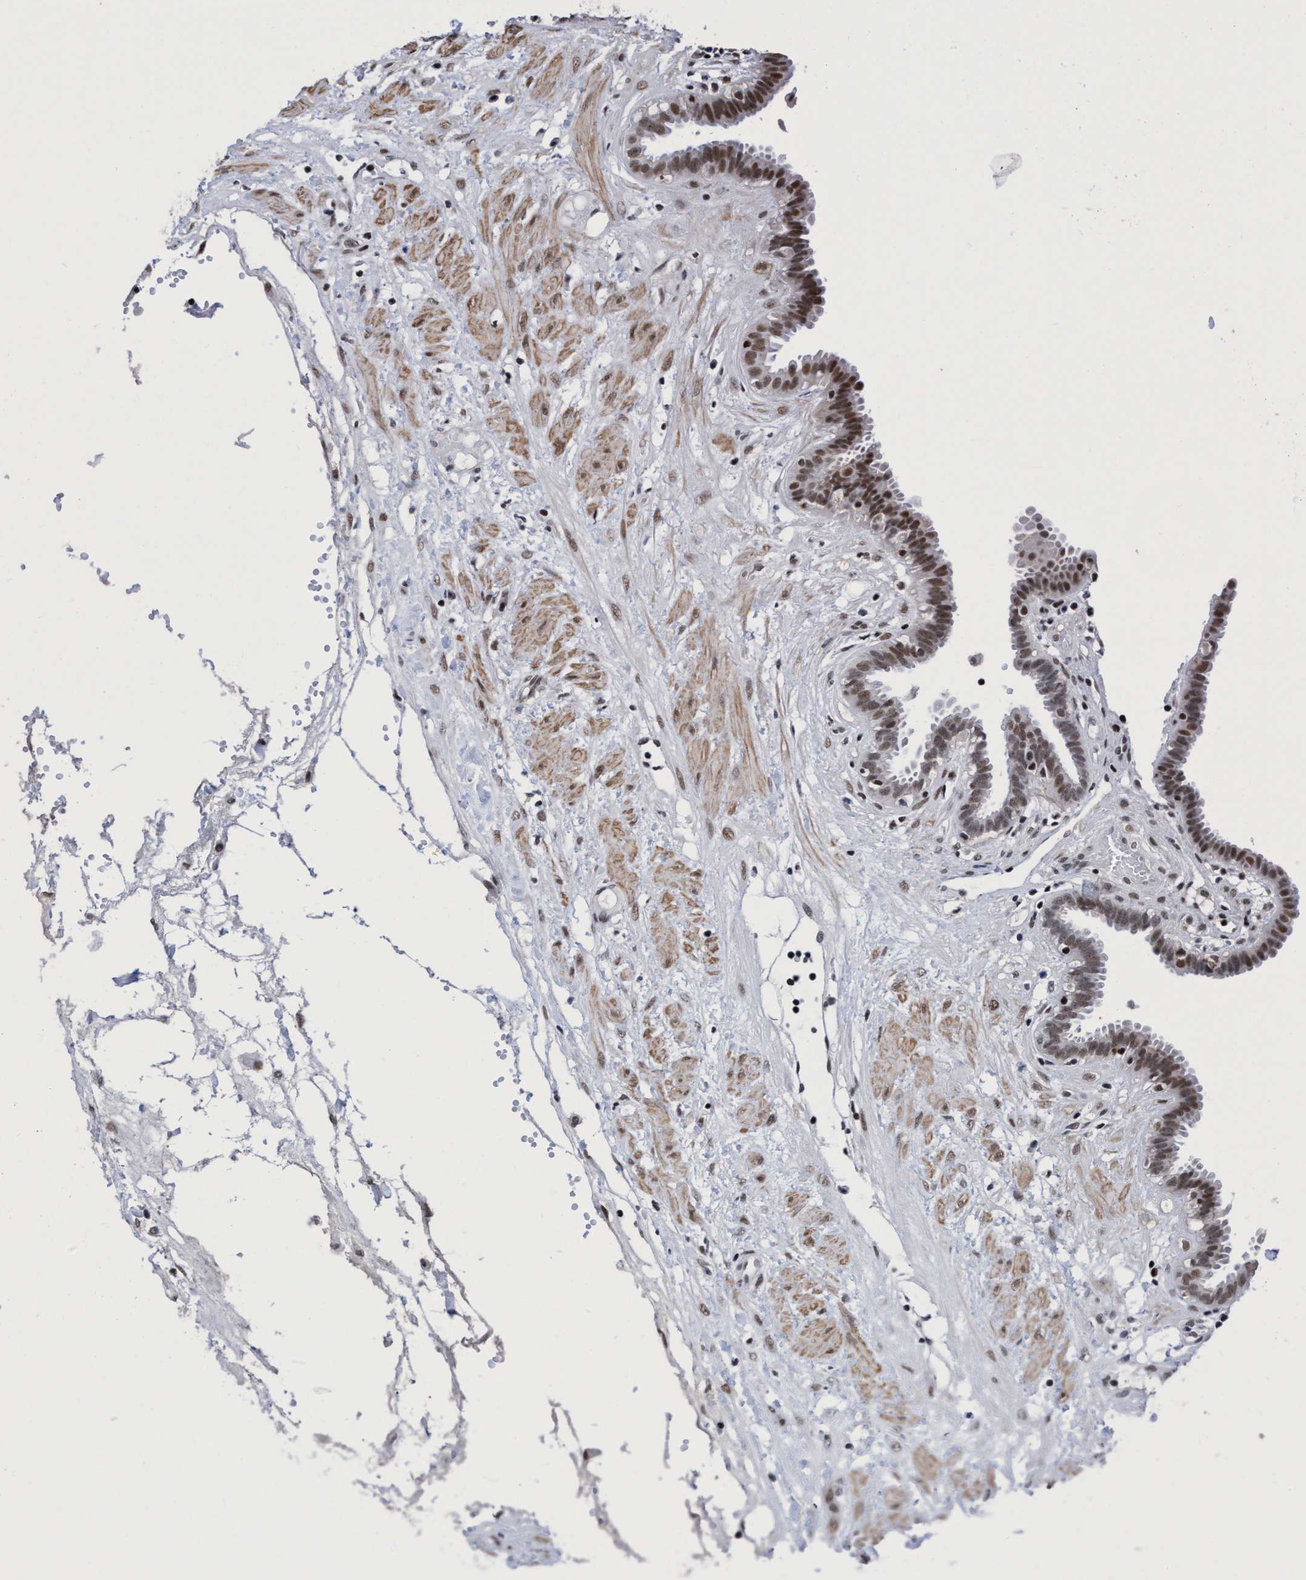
{"staining": {"intensity": "strong", "quantity": "25%-75%", "location": "nuclear"}, "tissue": "fallopian tube", "cell_type": "Glandular cells", "image_type": "normal", "snomed": [{"axis": "morphology", "description": "Normal tissue, NOS"}, {"axis": "topography", "description": "Fallopian tube"}, {"axis": "topography", "description": "Placenta"}], "caption": "Protein expression by IHC exhibits strong nuclear staining in about 25%-75% of glandular cells in benign fallopian tube.", "gene": "C9orf78", "patient": {"sex": "female", "age": 32}}